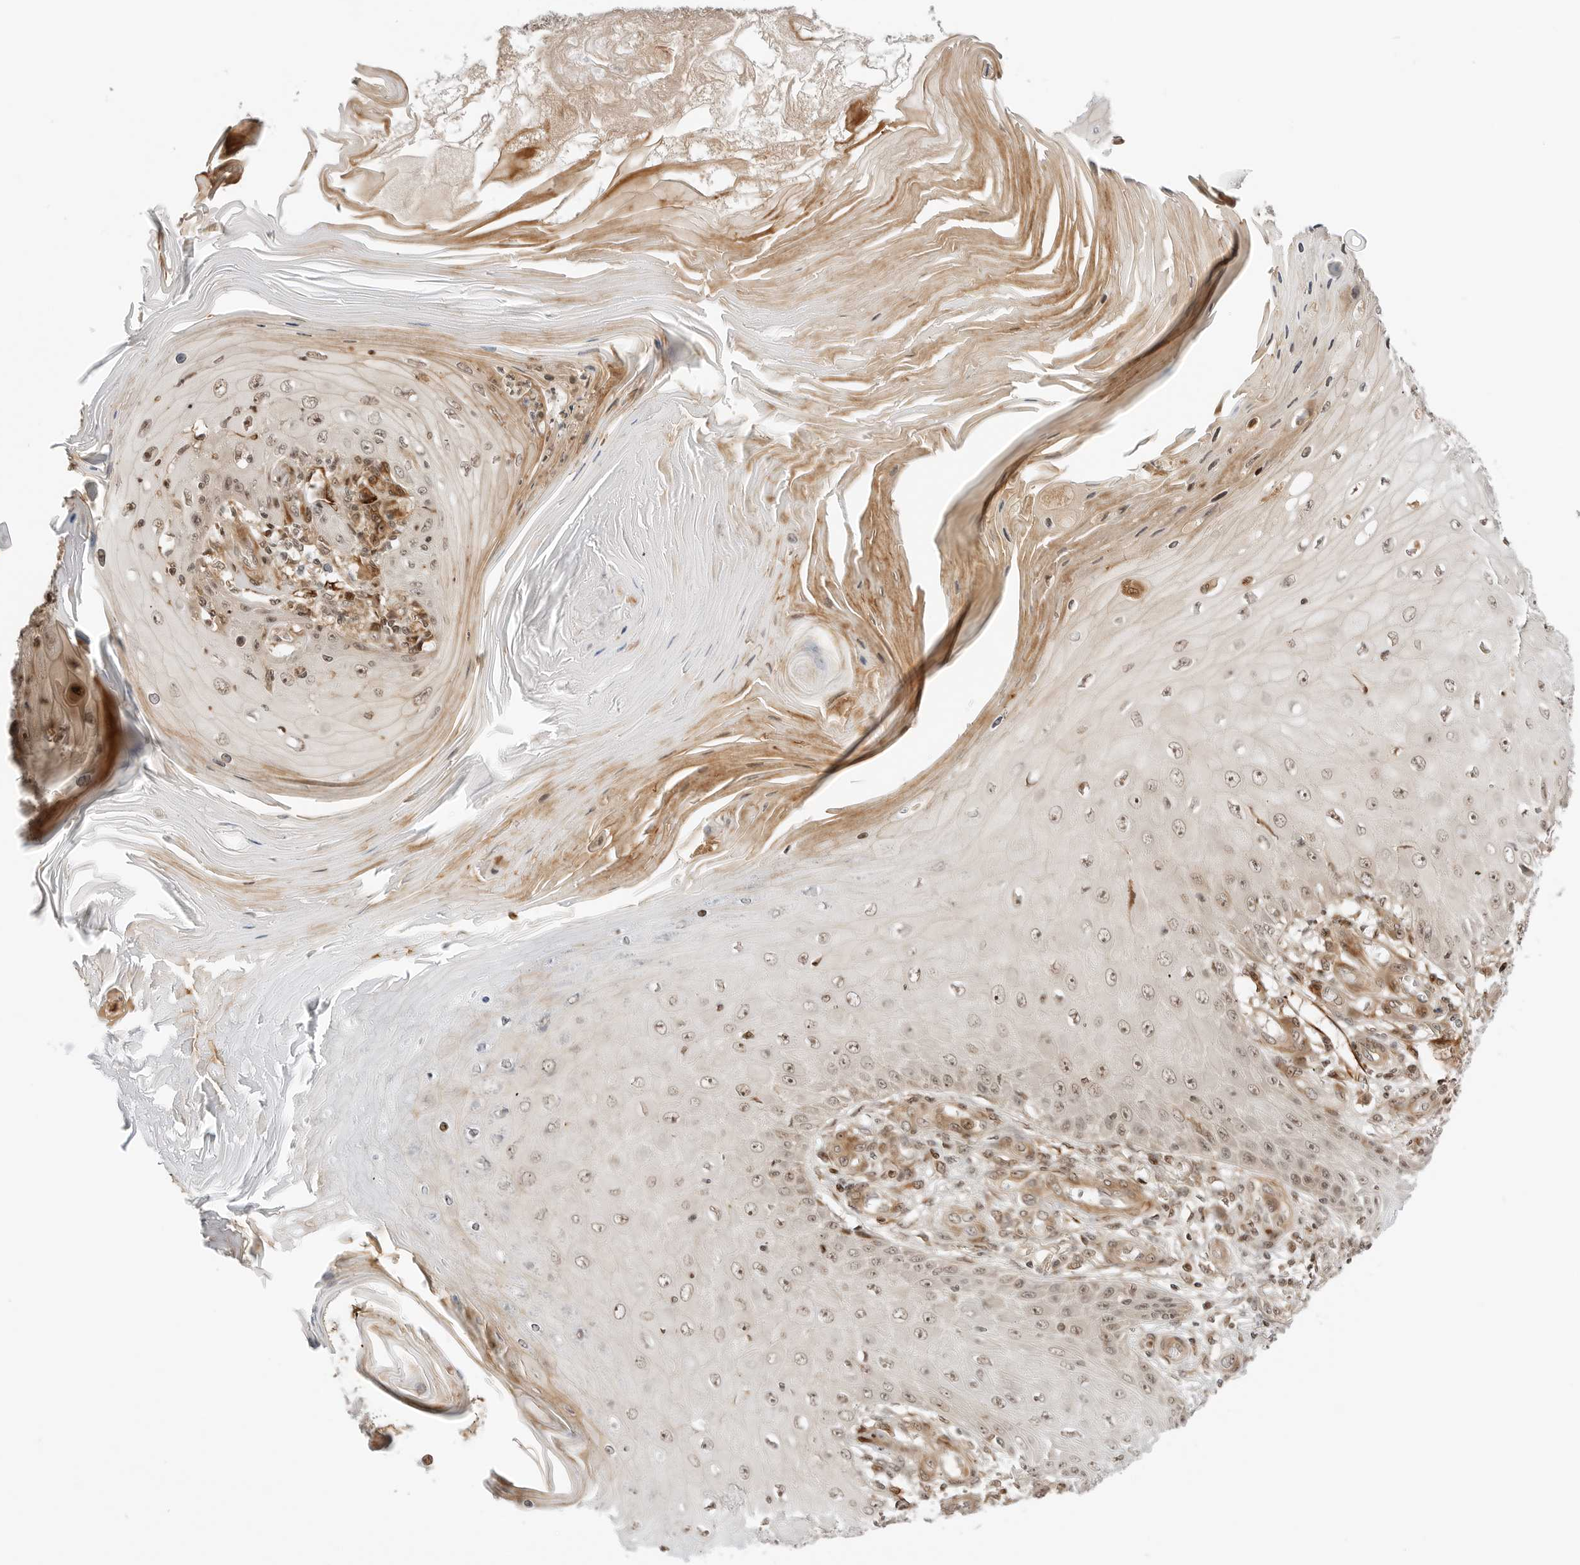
{"staining": {"intensity": "weak", "quantity": ">75%", "location": "nuclear"}, "tissue": "skin cancer", "cell_type": "Tumor cells", "image_type": "cancer", "snomed": [{"axis": "morphology", "description": "Squamous cell carcinoma, NOS"}, {"axis": "topography", "description": "Skin"}], "caption": "Immunohistochemical staining of human squamous cell carcinoma (skin) demonstrates weak nuclear protein expression in about >75% of tumor cells.", "gene": "GEM", "patient": {"sex": "female", "age": 73}}